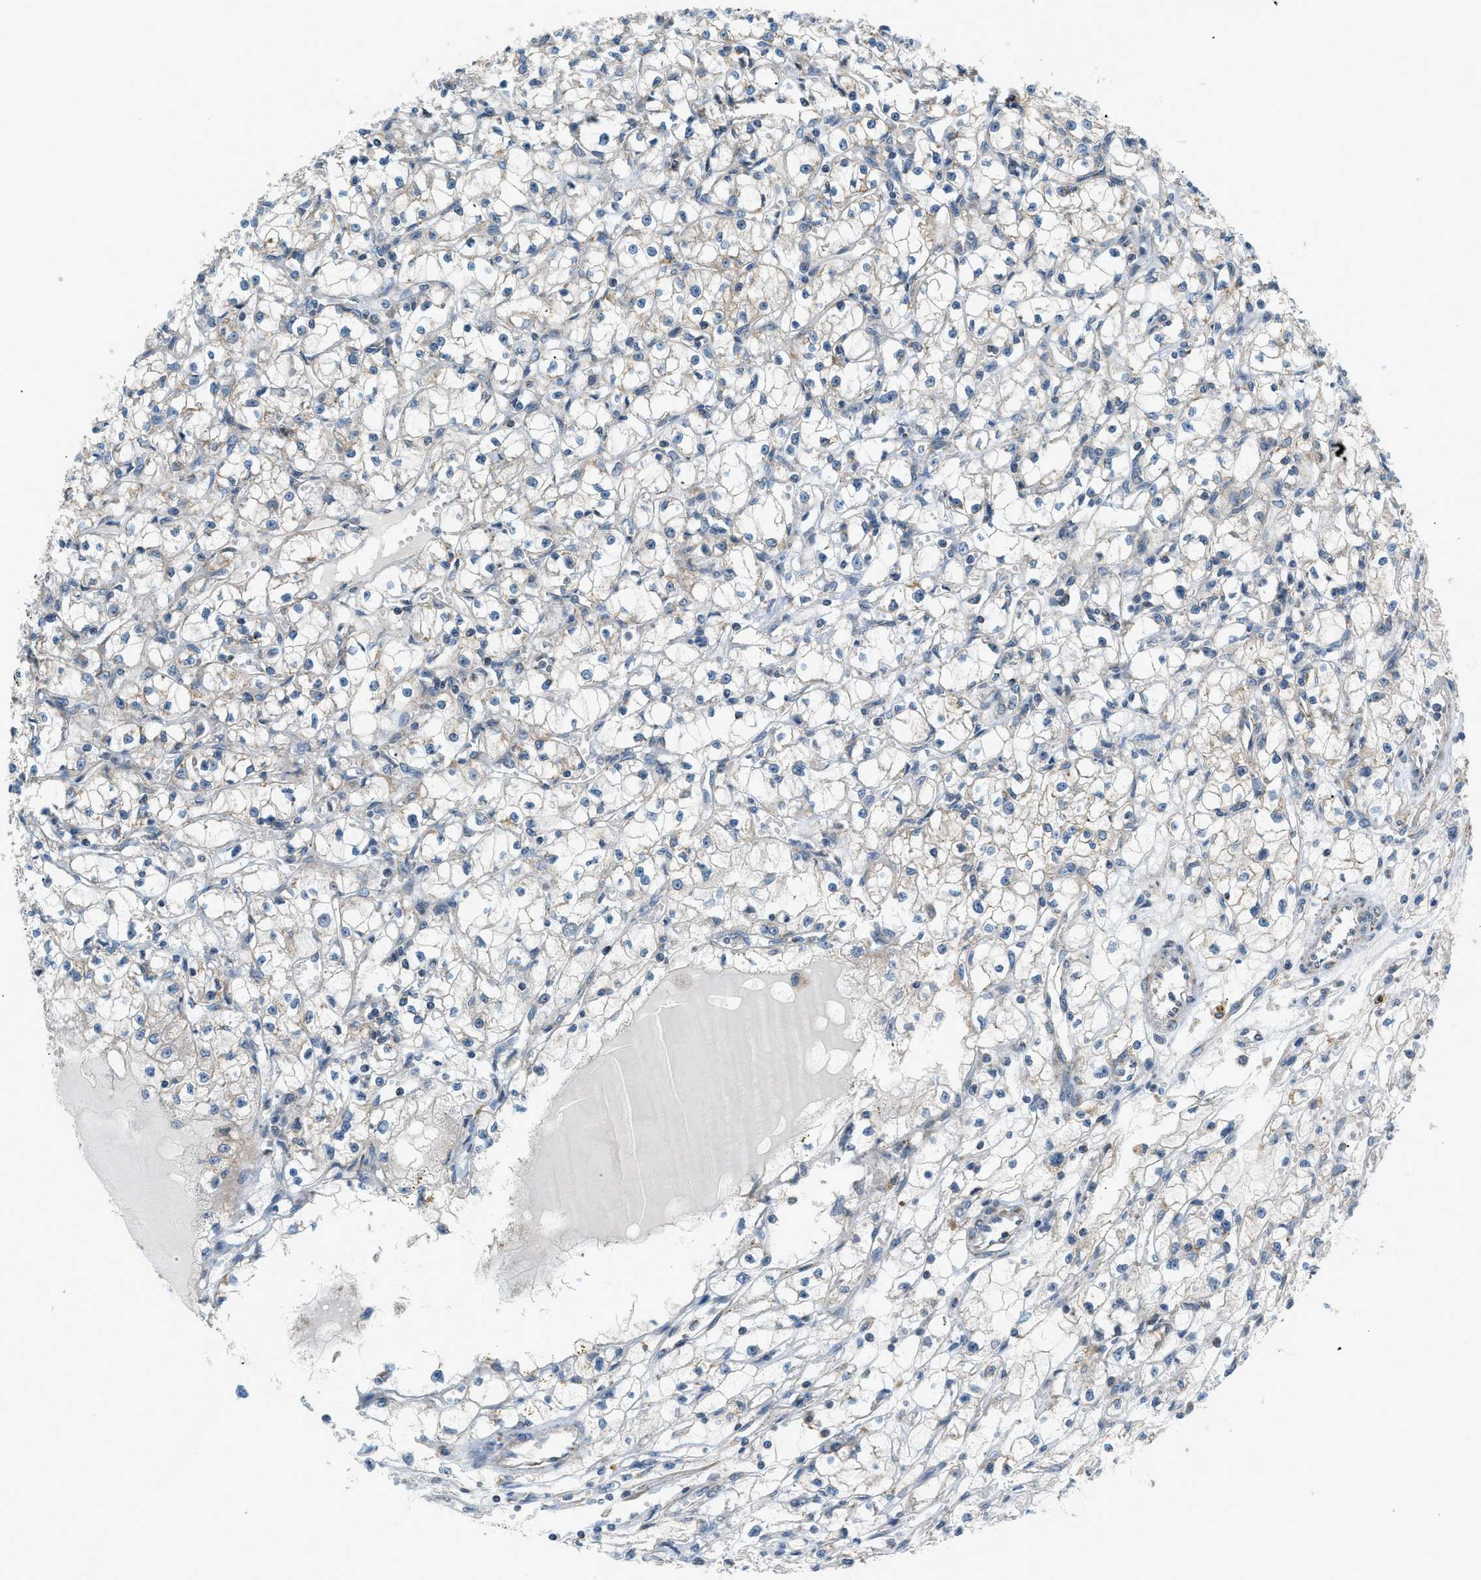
{"staining": {"intensity": "weak", "quantity": "<25%", "location": "cytoplasmic/membranous"}, "tissue": "renal cancer", "cell_type": "Tumor cells", "image_type": "cancer", "snomed": [{"axis": "morphology", "description": "Adenocarcinoma, NOS"}, {"axis": "topography", "description": "Kidney"}], "caption": "This is an IHC histopathology image of renal cancer. There is no staining in tumor cells.", "gene": "PIGG", "patient": {"sex": "male", "age": 56}}